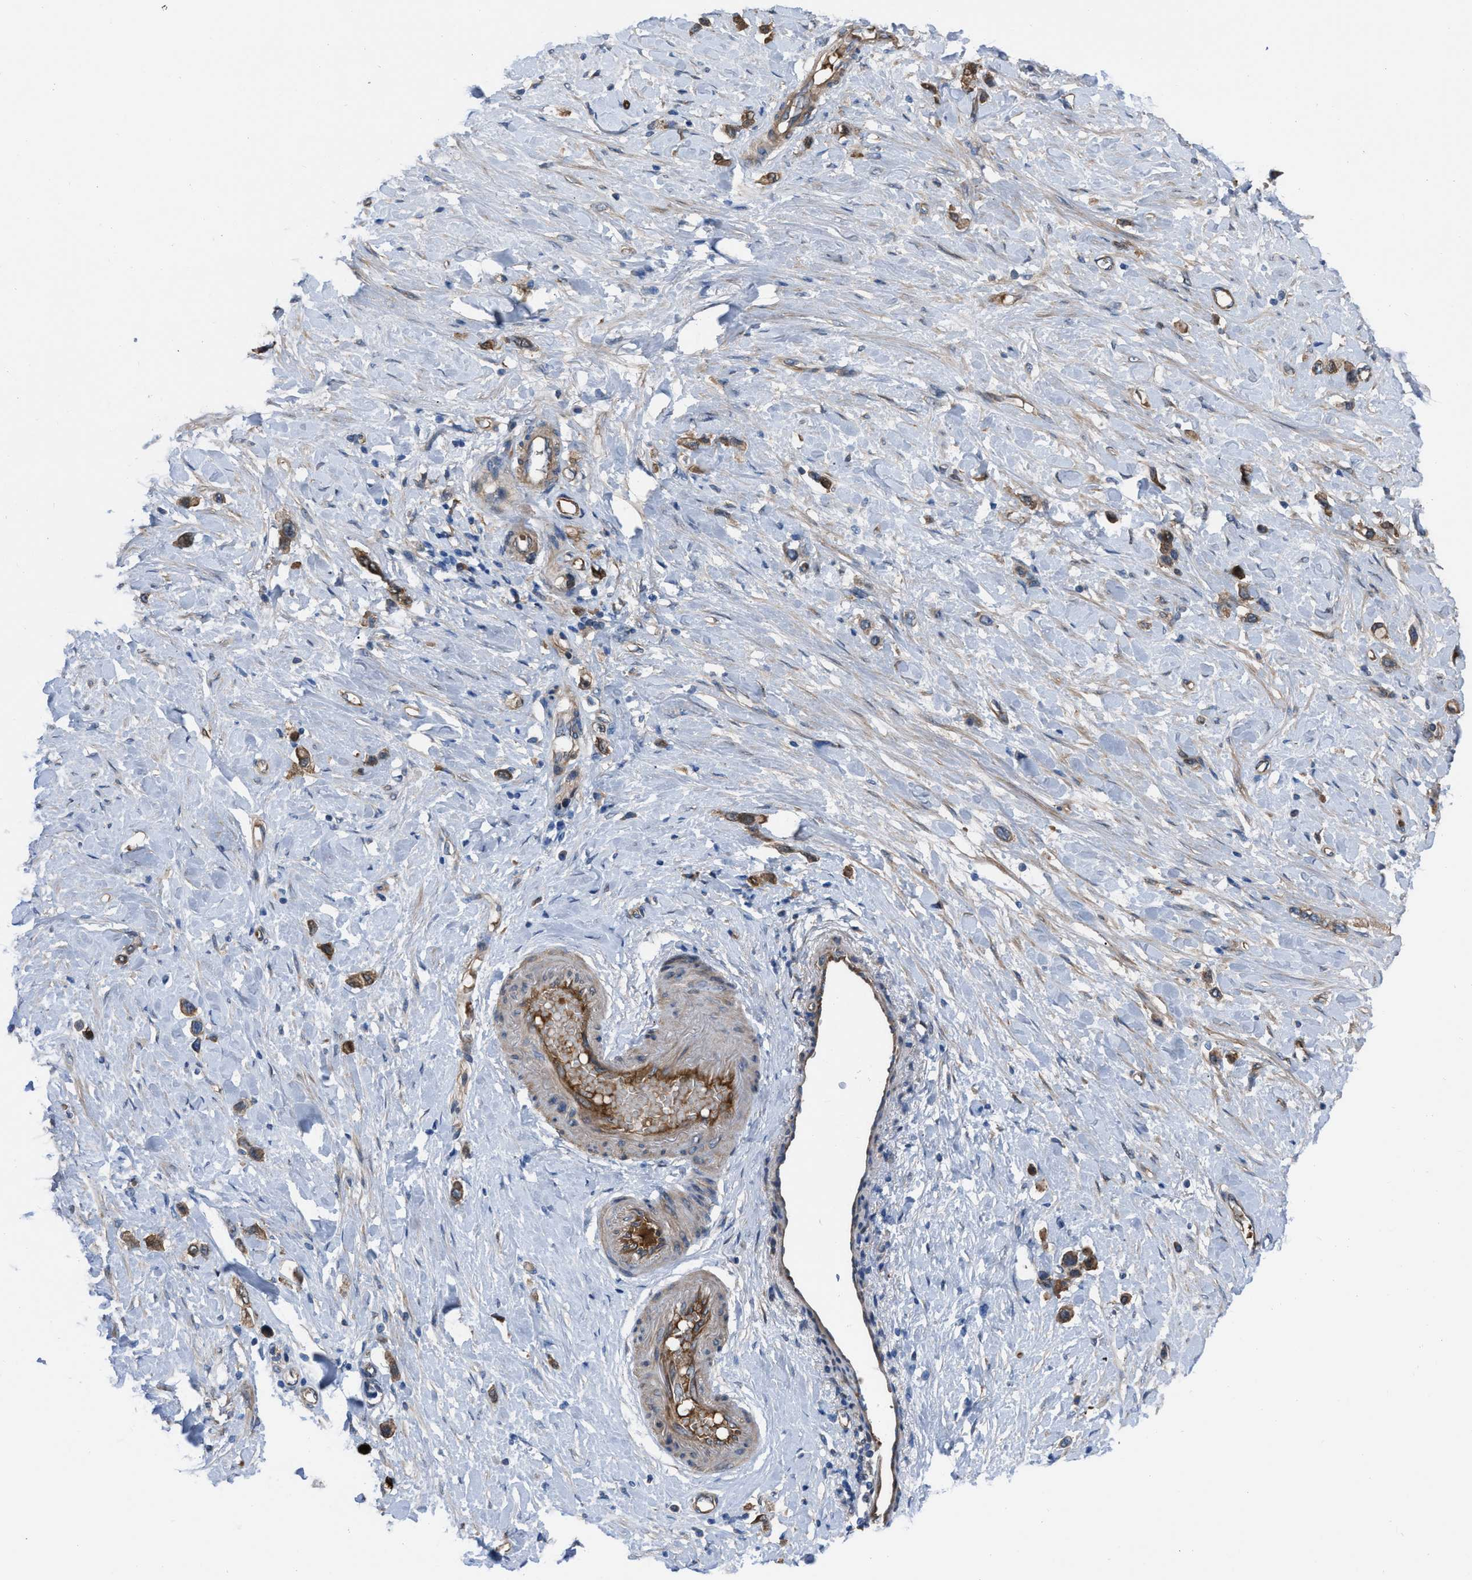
{"staining": {"intensity": "moderate", "quantity": ">75%", "location": "cytoplasmic/membranous"}, "tissue": "stomach cancer", "cell_type": "Tumor cells", "image_type": "cancer", "snomed": [{"axis": "morphology", "description": "Adenocarcinoma, NOS"}, {"axis": "topography", "description": "Stomach"}], "caption": "Immunohistochemistry of human stomach cancer (adenocarcinoma) displays medium levels of moderate cytoplasmic/membranous expression in approximately >75% of tumor cells.", "gene": "TRIOBP", "patient": {"sex": "female", "age": 65}}